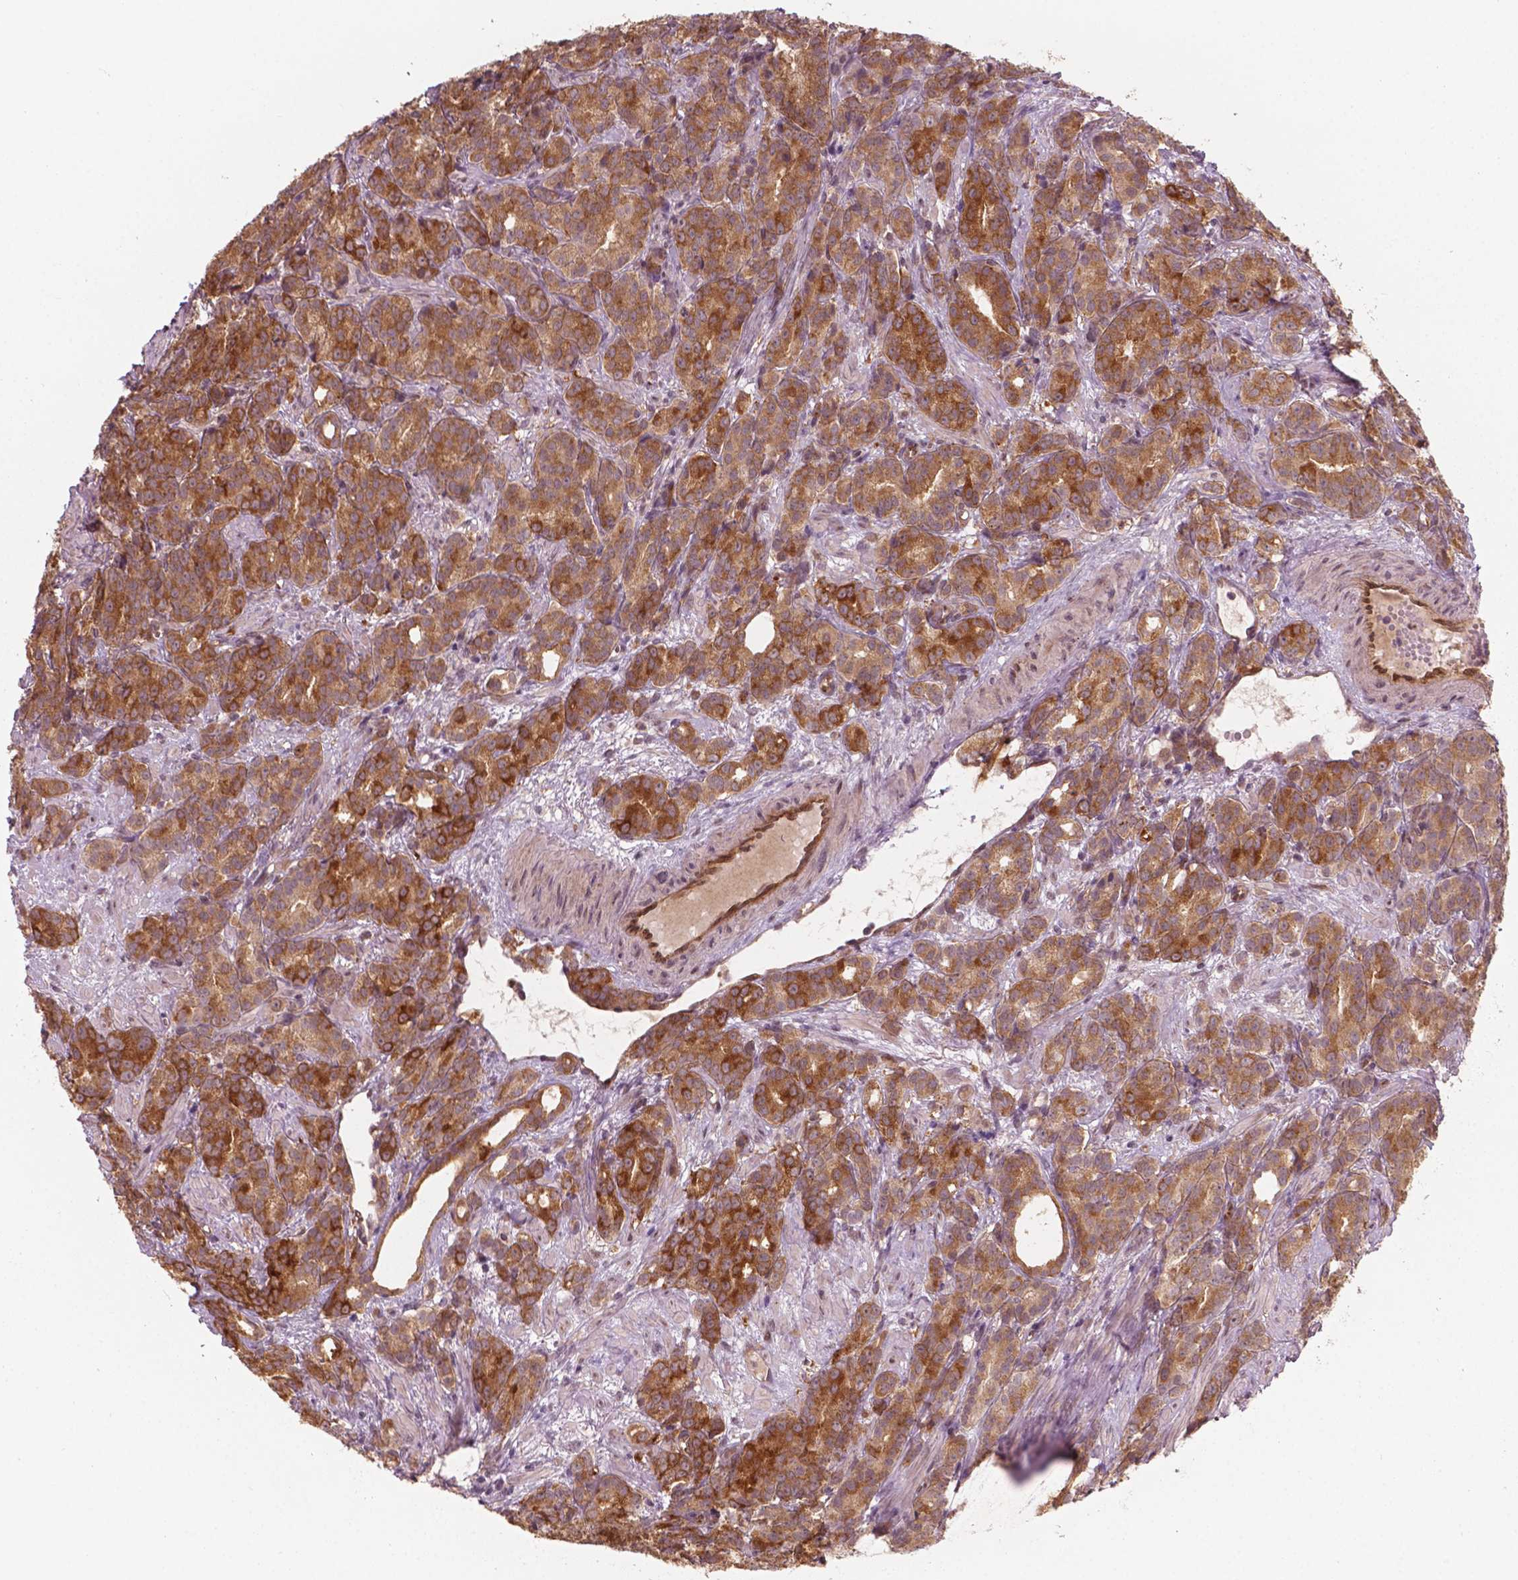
{"staining": {"intensity": "moderate", "quantity": ">75%", "location": "cytoplasmic/membranous"}, "tissue": "prostate cancer", "cell_type": "Tumor cells", "image_type": "cancer", "snomed": [{"axis": "morphology", "description": "Adenocarcinoma, High grade"}, {"axis": "topography", "description": "Prostate"}], "caption": "There is medium levels of moderate cytoplasmic/membranous staining in tumor cells of prostate cancer, as demonstrated by immunohistochemical staining (brown color).", "gene": "NFAT5", "patient": {"sex": "male", "age": 90}}